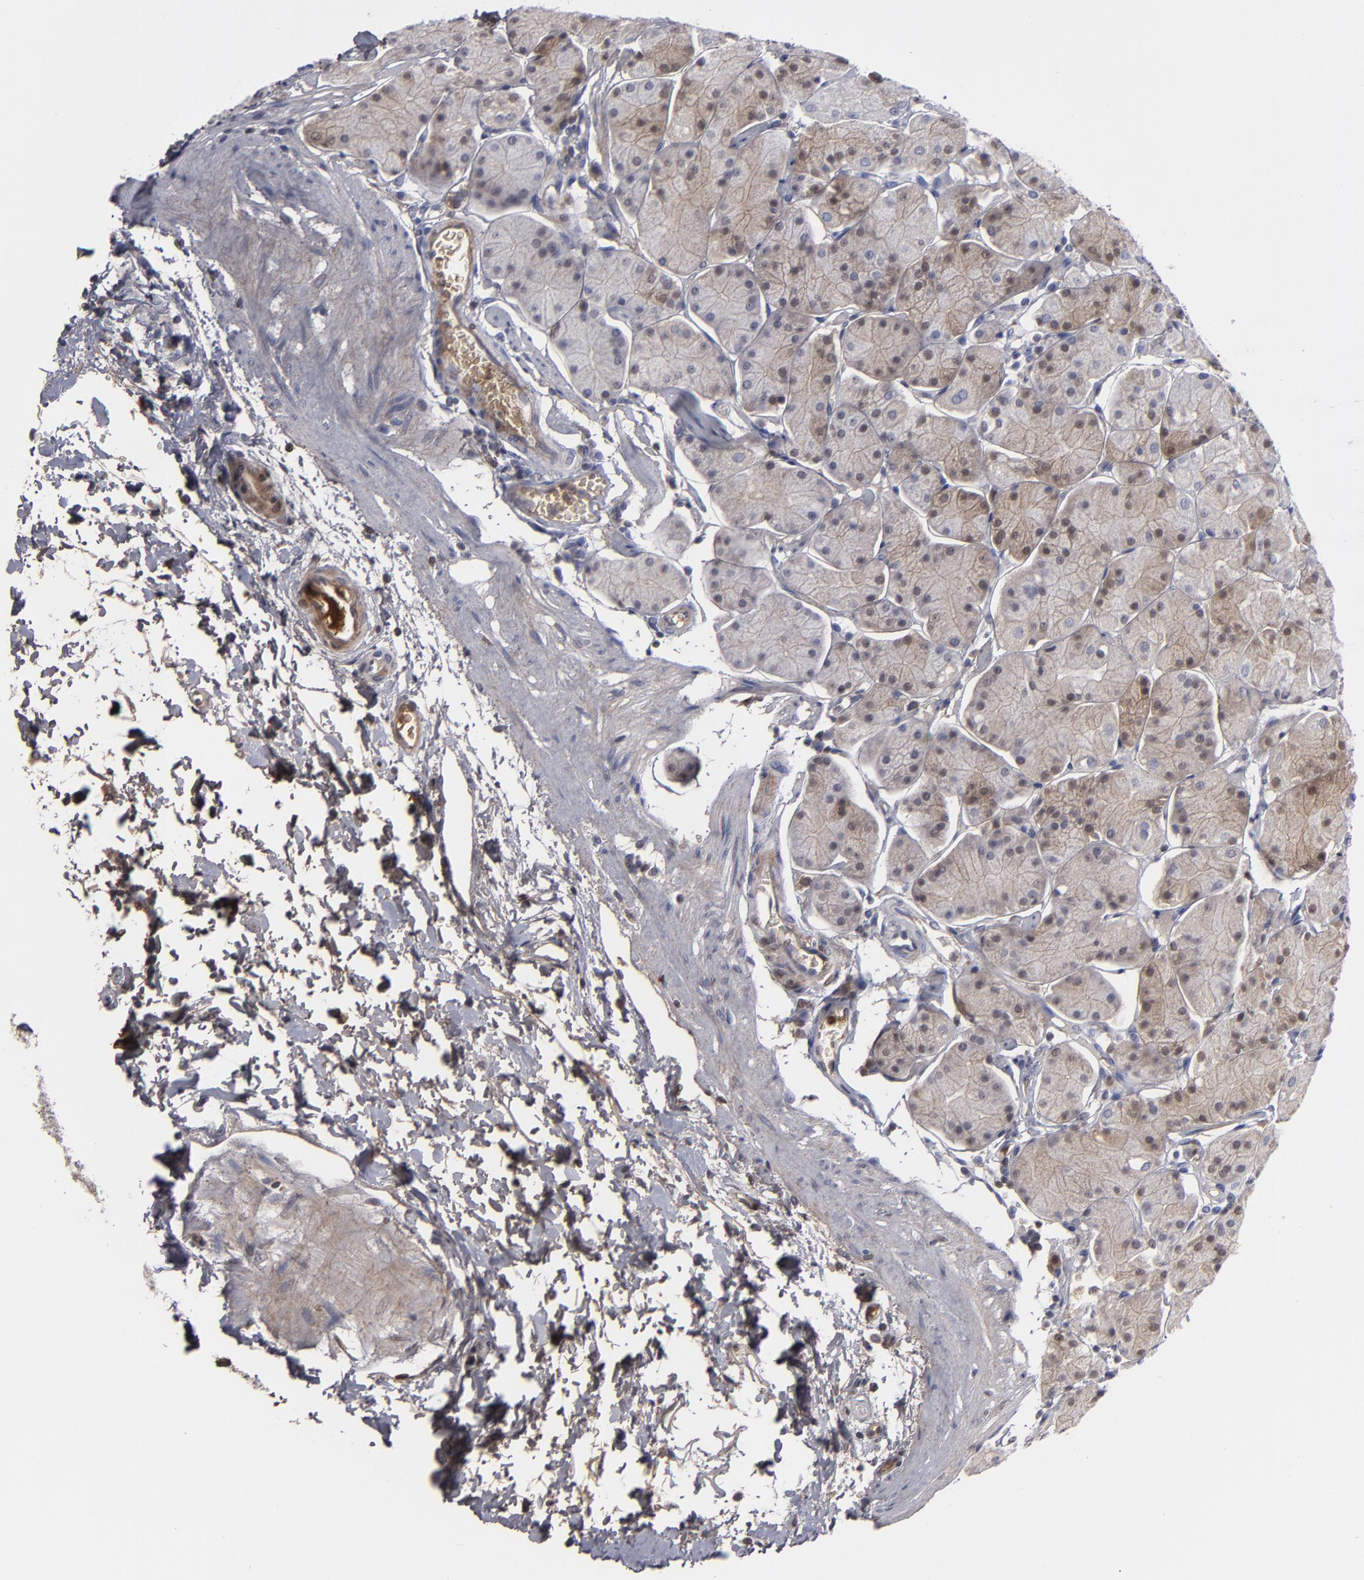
{"staining": {"intensity": "moderate", "quantity": "<25%", "location": "cytoplasmic/membranous"}, "tissue": "stomach", "cell_type": "Glandular cells", "image_type": "normal", "snomed": [{"axis": "morphology", "description": "Normal tissue, NOS"}, {"axis": "topography", "description": "Stomach, upper"}, {"axis": "topography", "description": "Stomach"}], "caption": "Stomach stained with immunohistochemistry displays moderate cytoplasmic/membranous positivity in approximately <25% of glandular cells. (IHC, brightfield microscopy, high magnification).", "gene": "LRG1", "patient": {"sex": "male", "age": 76}}